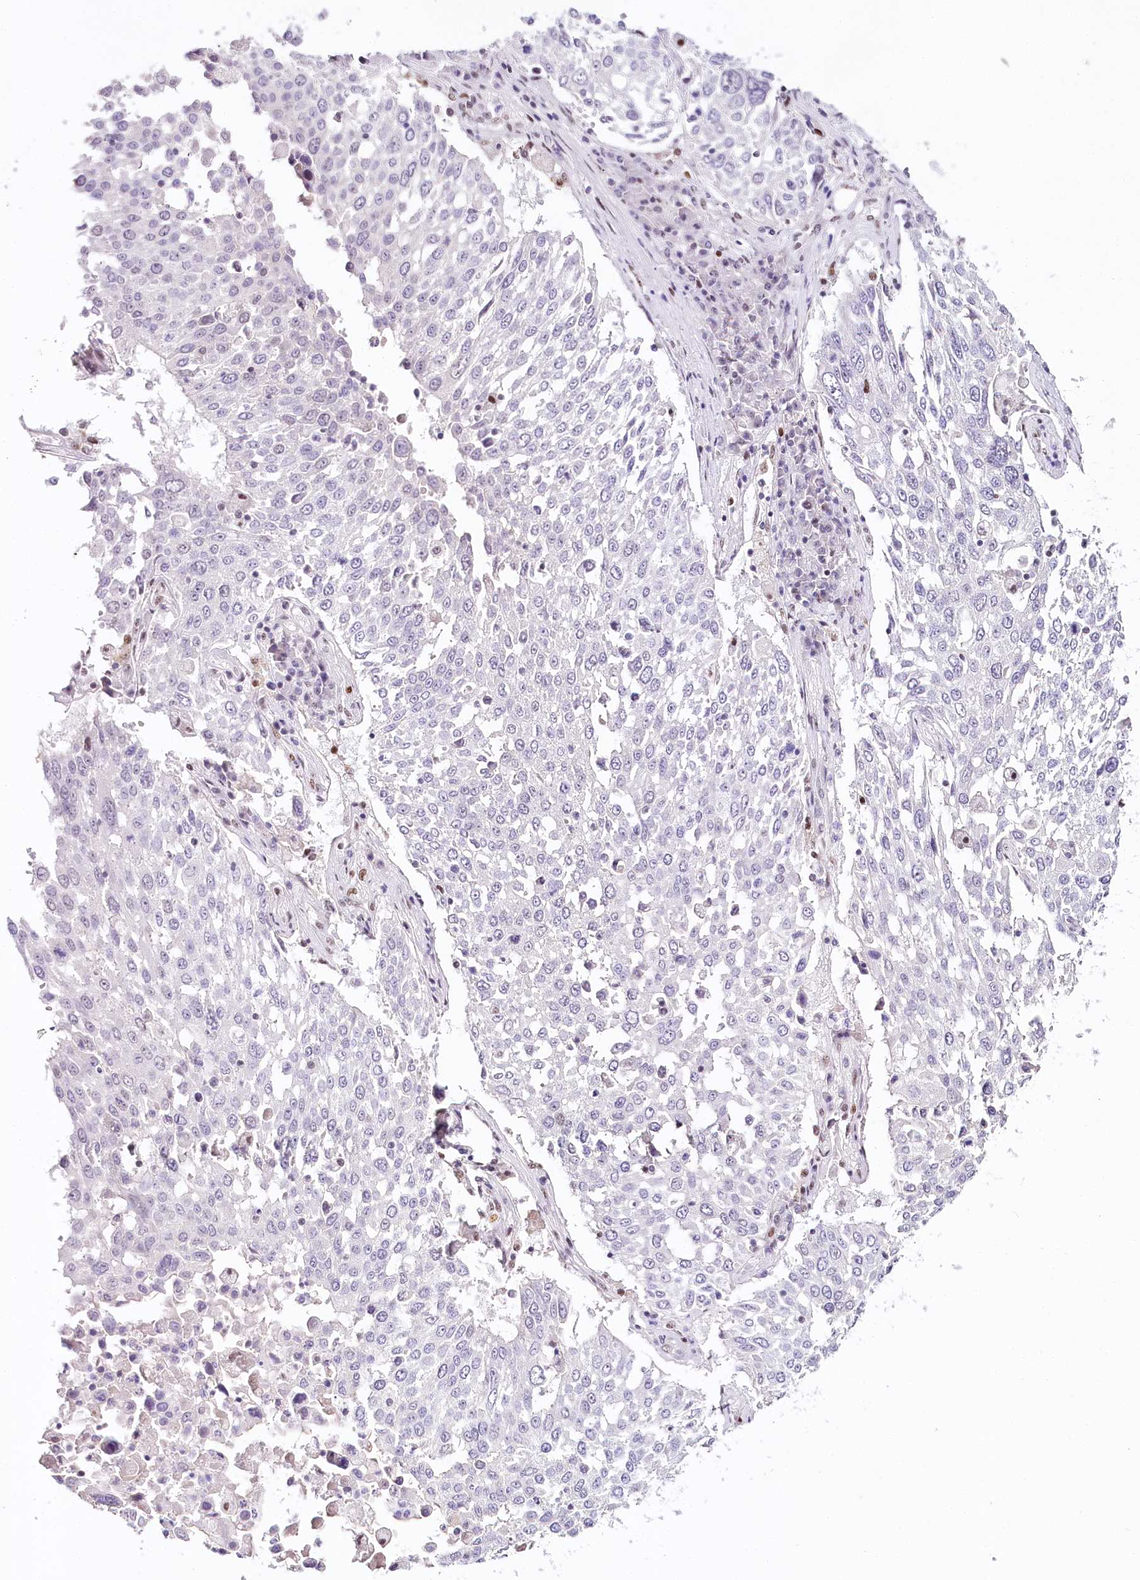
{"staining": {"intensity": "negative", "quantity": "none", "location": "none"}, "tissue": "lung cancer", "cell_type": "Tumor cells", "image_type": "cancer", "snomed": [{"axis": "morphology", "description": "Squamous cell carcinoma, NOS"}, {"axis": "topography", "description": "Lung"}], "caption": "DAB immunohistochemical staining of human squamous cell carcinoma (lung) shows no significant expression in tumor cells.", "gene": "TP53", "patient": {"sex": "male", "age": 65}}